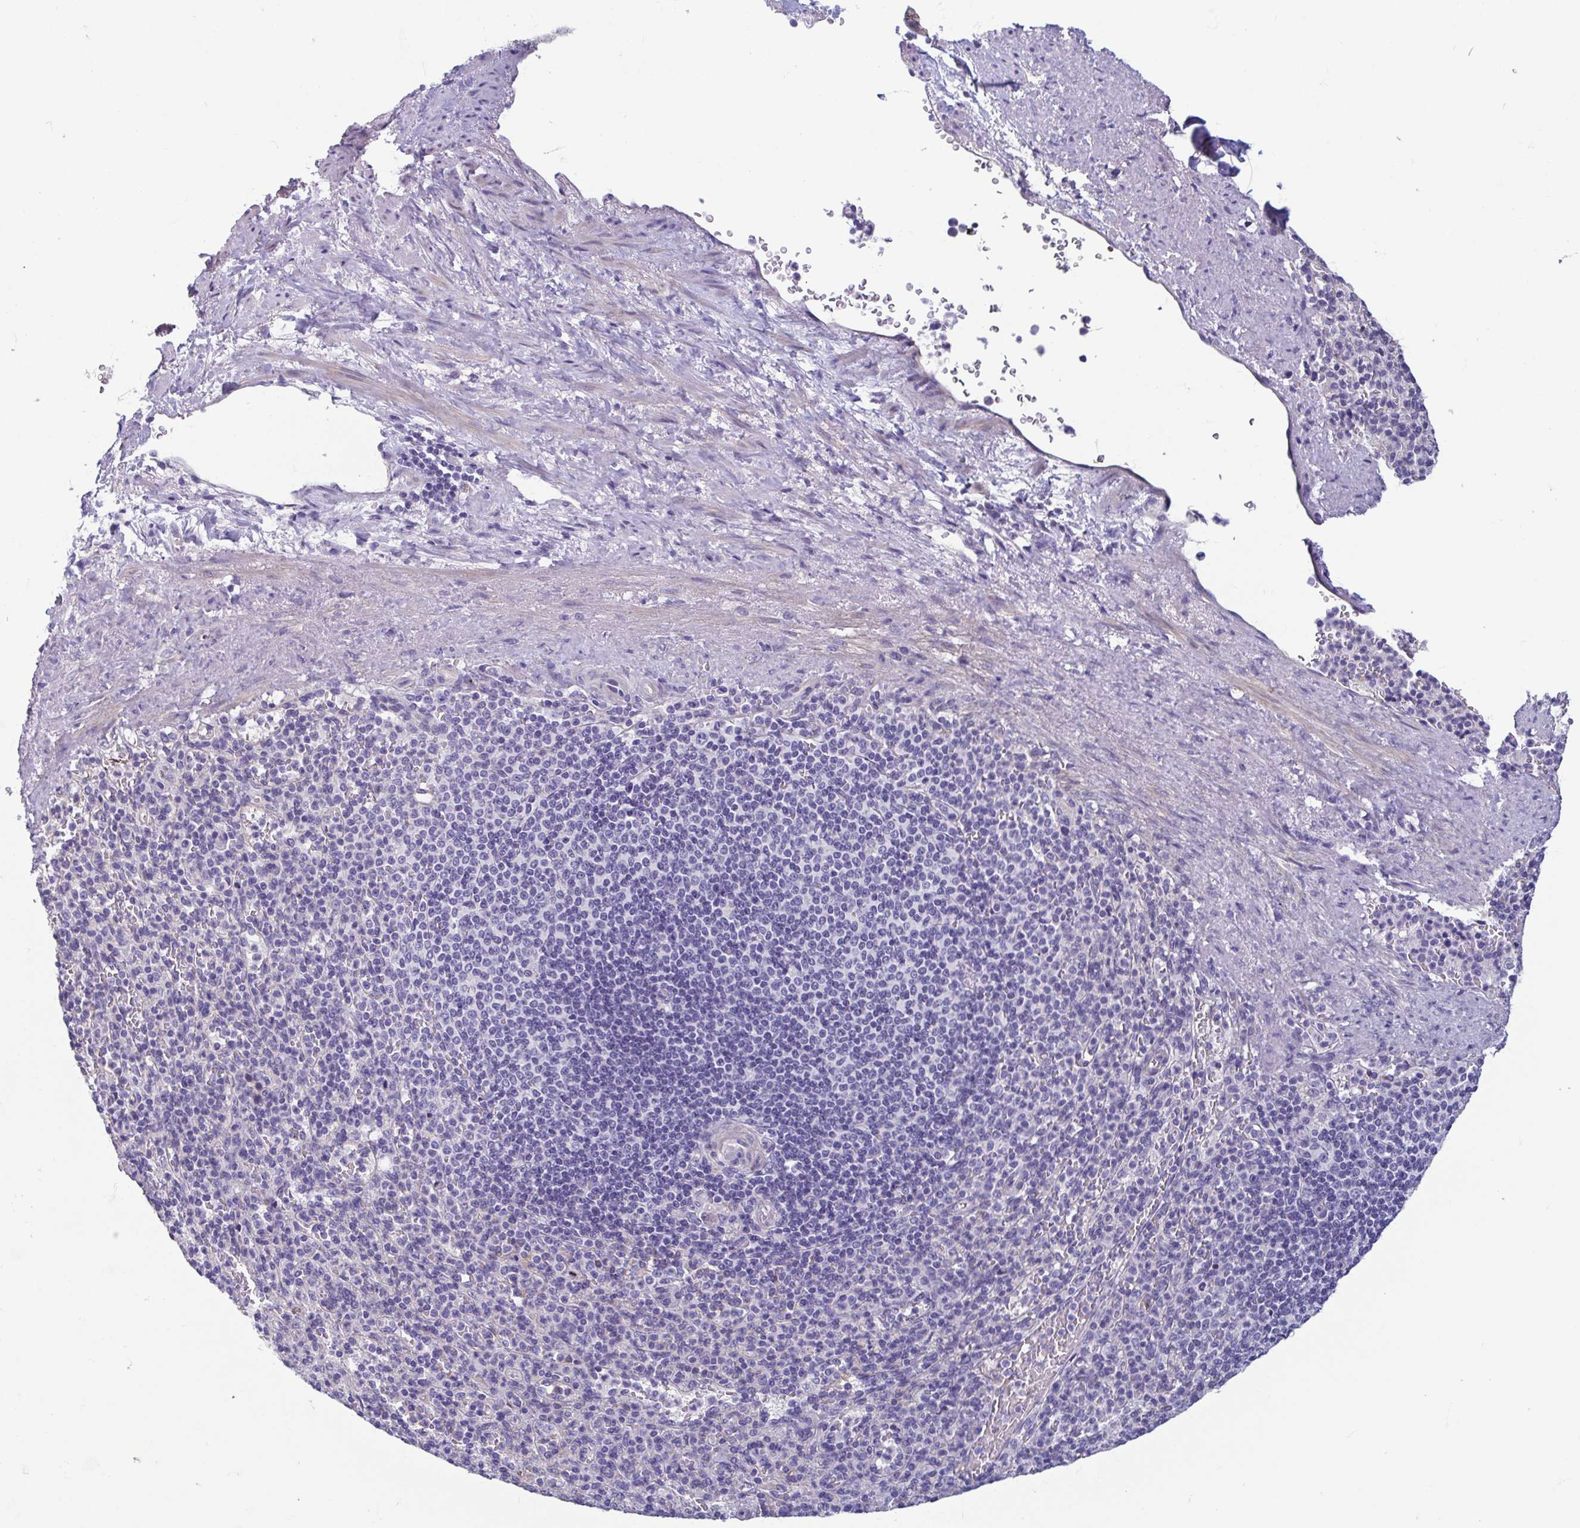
{"staining": {"intensity": "negative", "quantity": "none", "location": "none"}, "tissue": "spleen", "cell_type": "Cells in red pulp", "image_type": "normal", "snomed": [{"axis": "morphology", "description": "Normal tissue, NOS"}, {"axis": "topography", "description": "Spleen"}], "caption": "Cells in red pulp show no significant positivity in benign spleen.", "gene": "MORC4", "patient": {"sex": "female", "age": 74}}